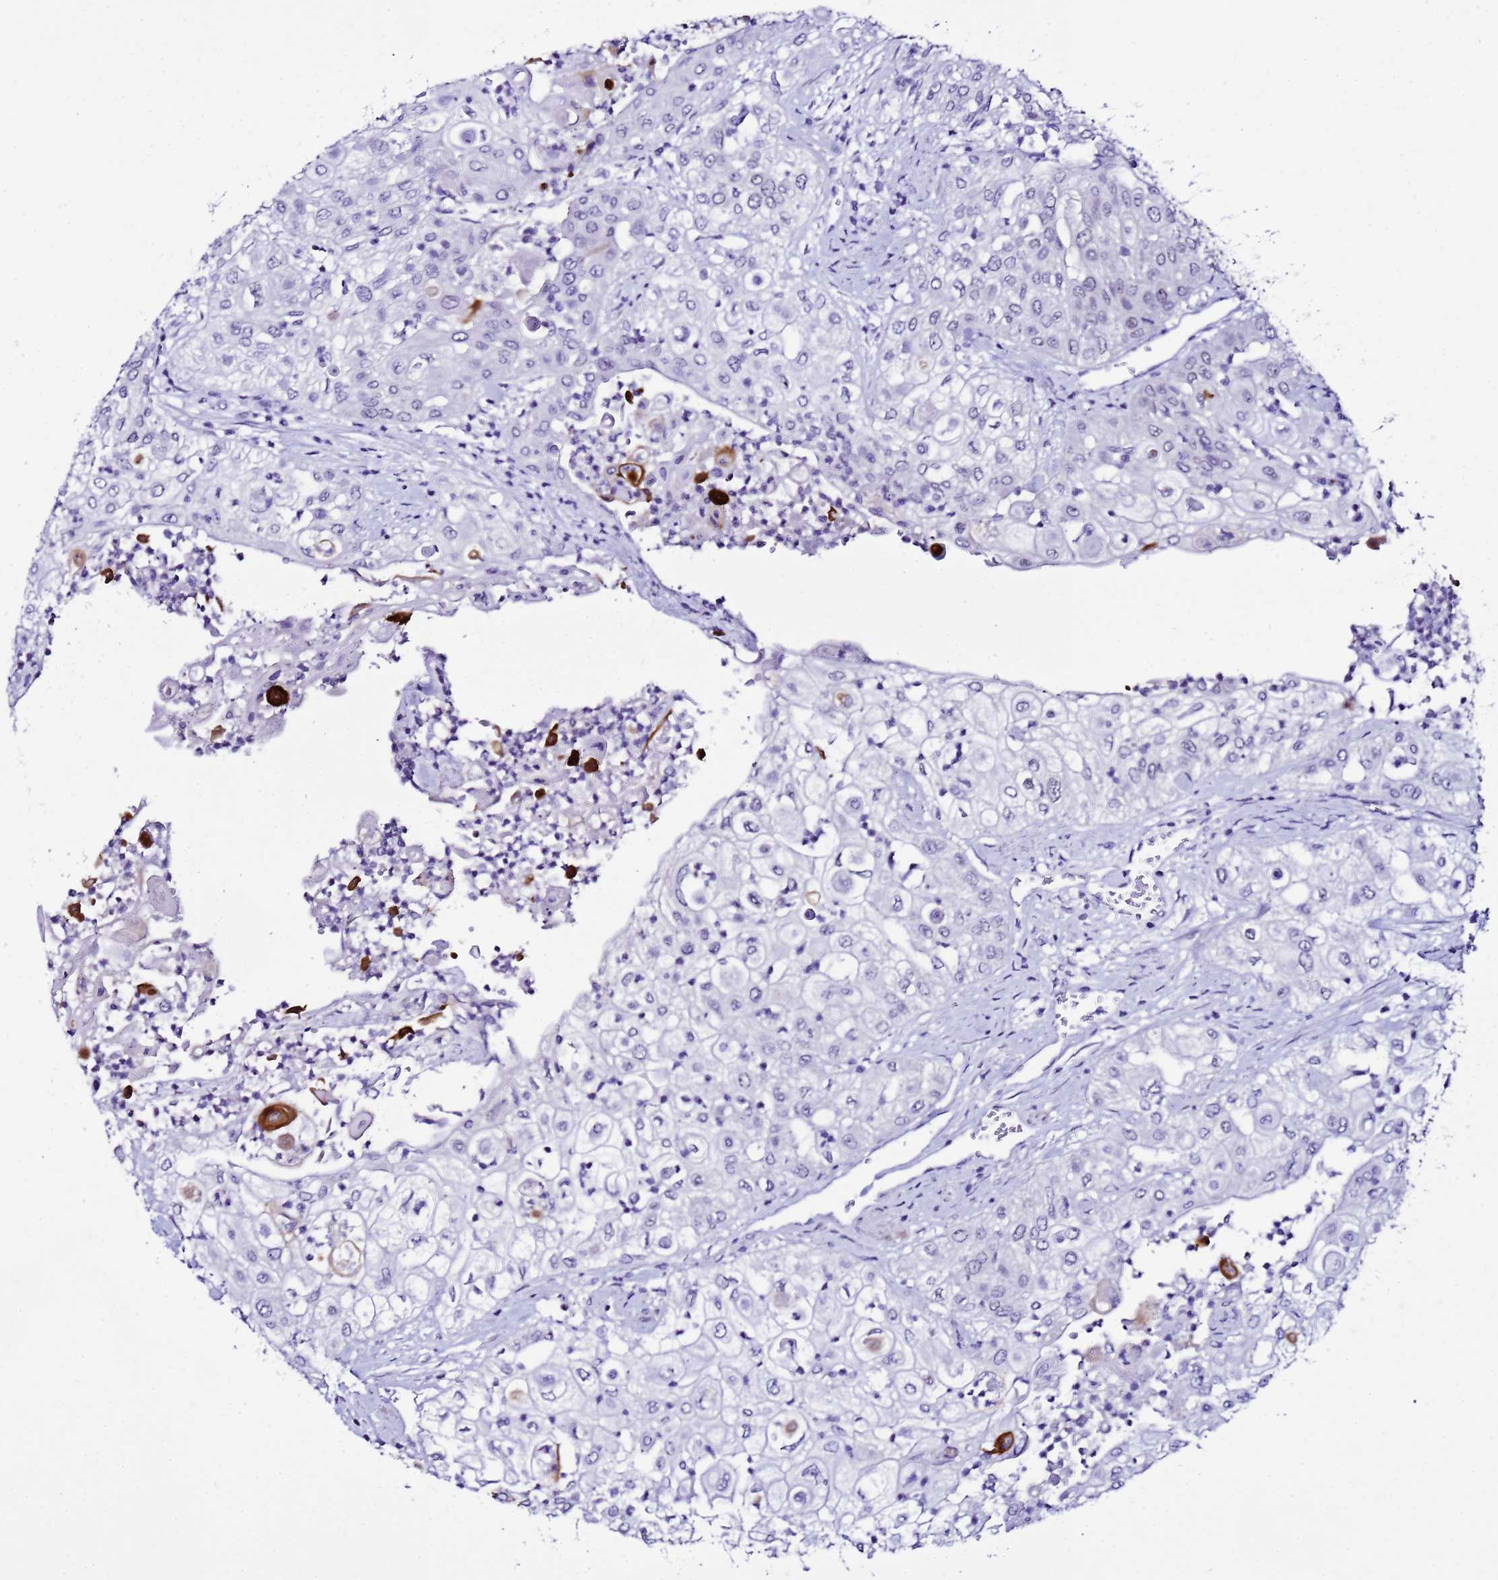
{"staining": {"intensity": "negative", "quantity": "none", "location": "none"}, "tissue": "urothelial cancer", "cell_type": "Tumor cells", "image_type": "cancer", "snomed": [{"axis": "morphology", "description": "Urothelial carcinoma, High grade"}, {"axis": "topography", "description": "Urinary bladder"}], "caption": "IHC of urothelial carcinoma (high-grade) displays no staining in tumor cells.", "gene": "BCL7A", "patient": {"sex": "female", "age": 79}}